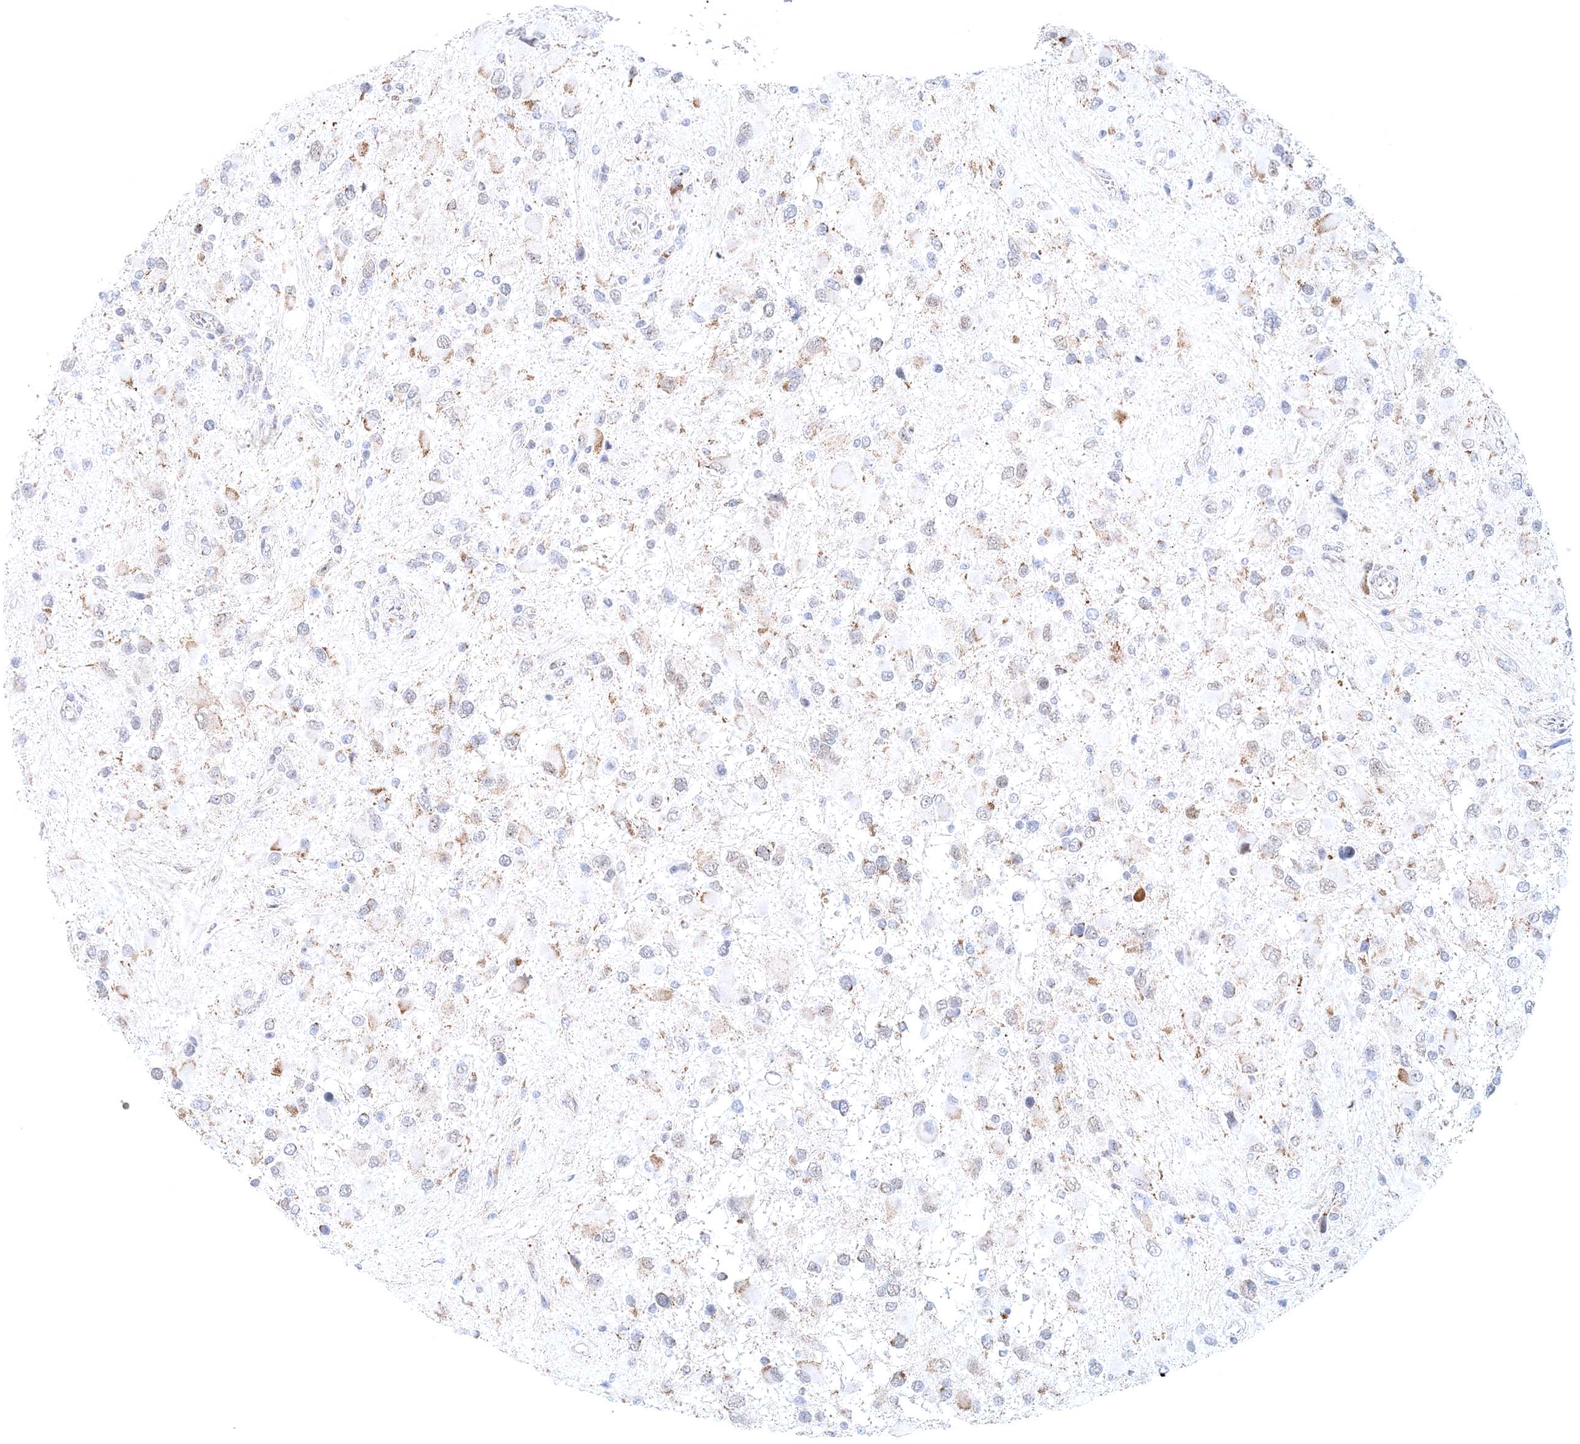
{"staining": {"intensity": "negative", "quantity": "none", "location": "none"}, "tissue": "glioma", "cell_type": "Tumor cells", "image_type": "cancer", "snomed": [{"axis": "morphology", "description": "Glioma, malignant, High grade"}, {"axis": "topography", "description": "Brain"}], "caption": "Human glioma stained for a protein using IHC exhibits no expression in tumor cells.", "gene": "RNF150", "patient": {"sex": "male", "age": 53}}